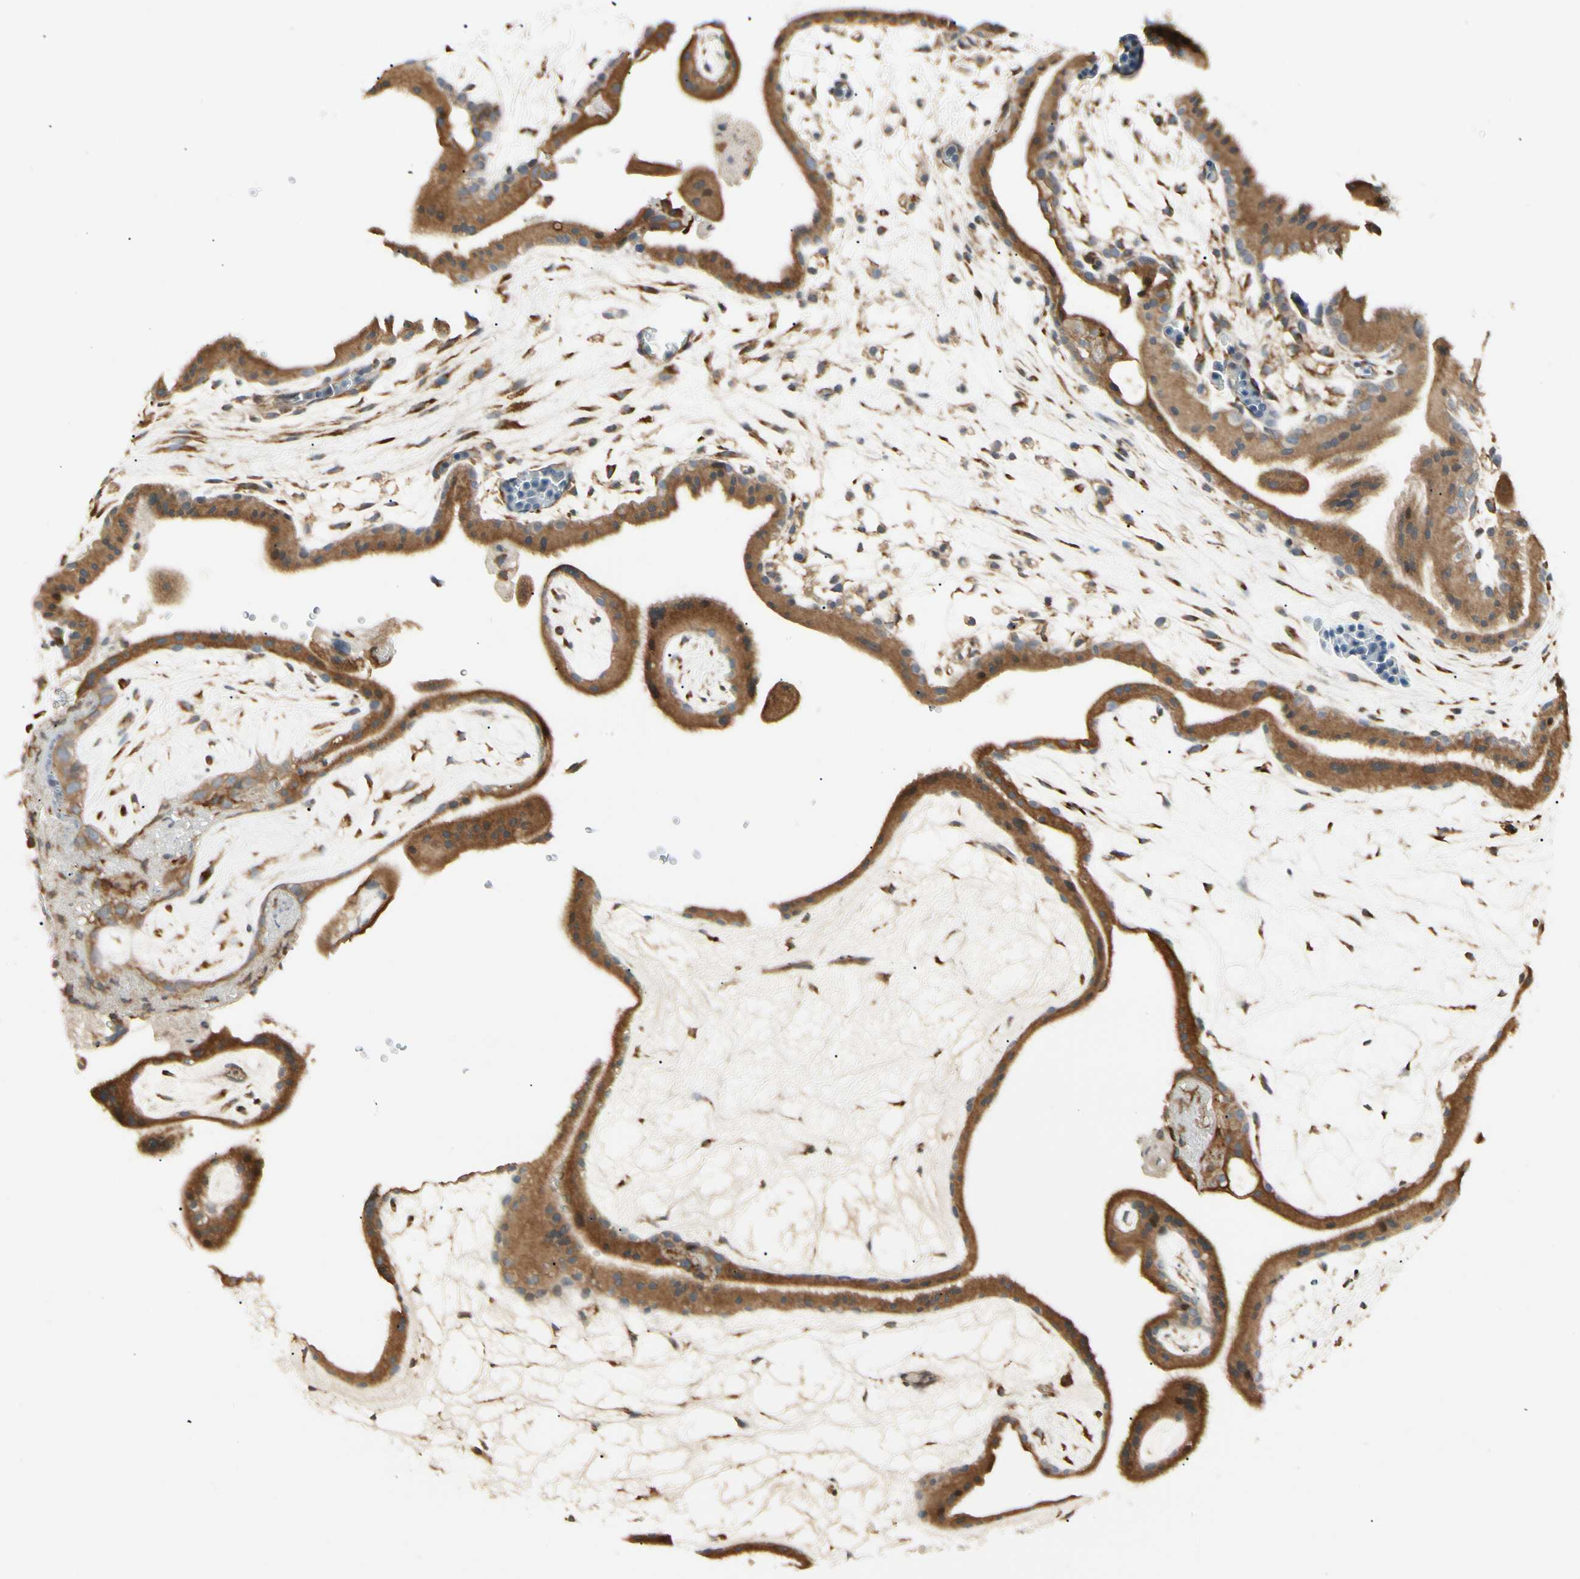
{"staining": {"intensity": "strong", "quantity": ">75%", "location": "cytoplasmic/membranous"}, "tissue": "placenta", "cell_type": "Trophoblastic cells", "image_type": "normal", "snomed": [{"axis": "morphology", "description": "Normal tissue, NOS"}, {"axis": "topography", "description": "Placenta"}], "caption": "Immunohistochemical staining of unremarkable human placenta demonstrates high levels of strong cytoplasmic/membranous staining in approximately >75% of trophoblastic cells.", "gene": "FNDC3B", "patient": {"sex": "female", "age": 19}}